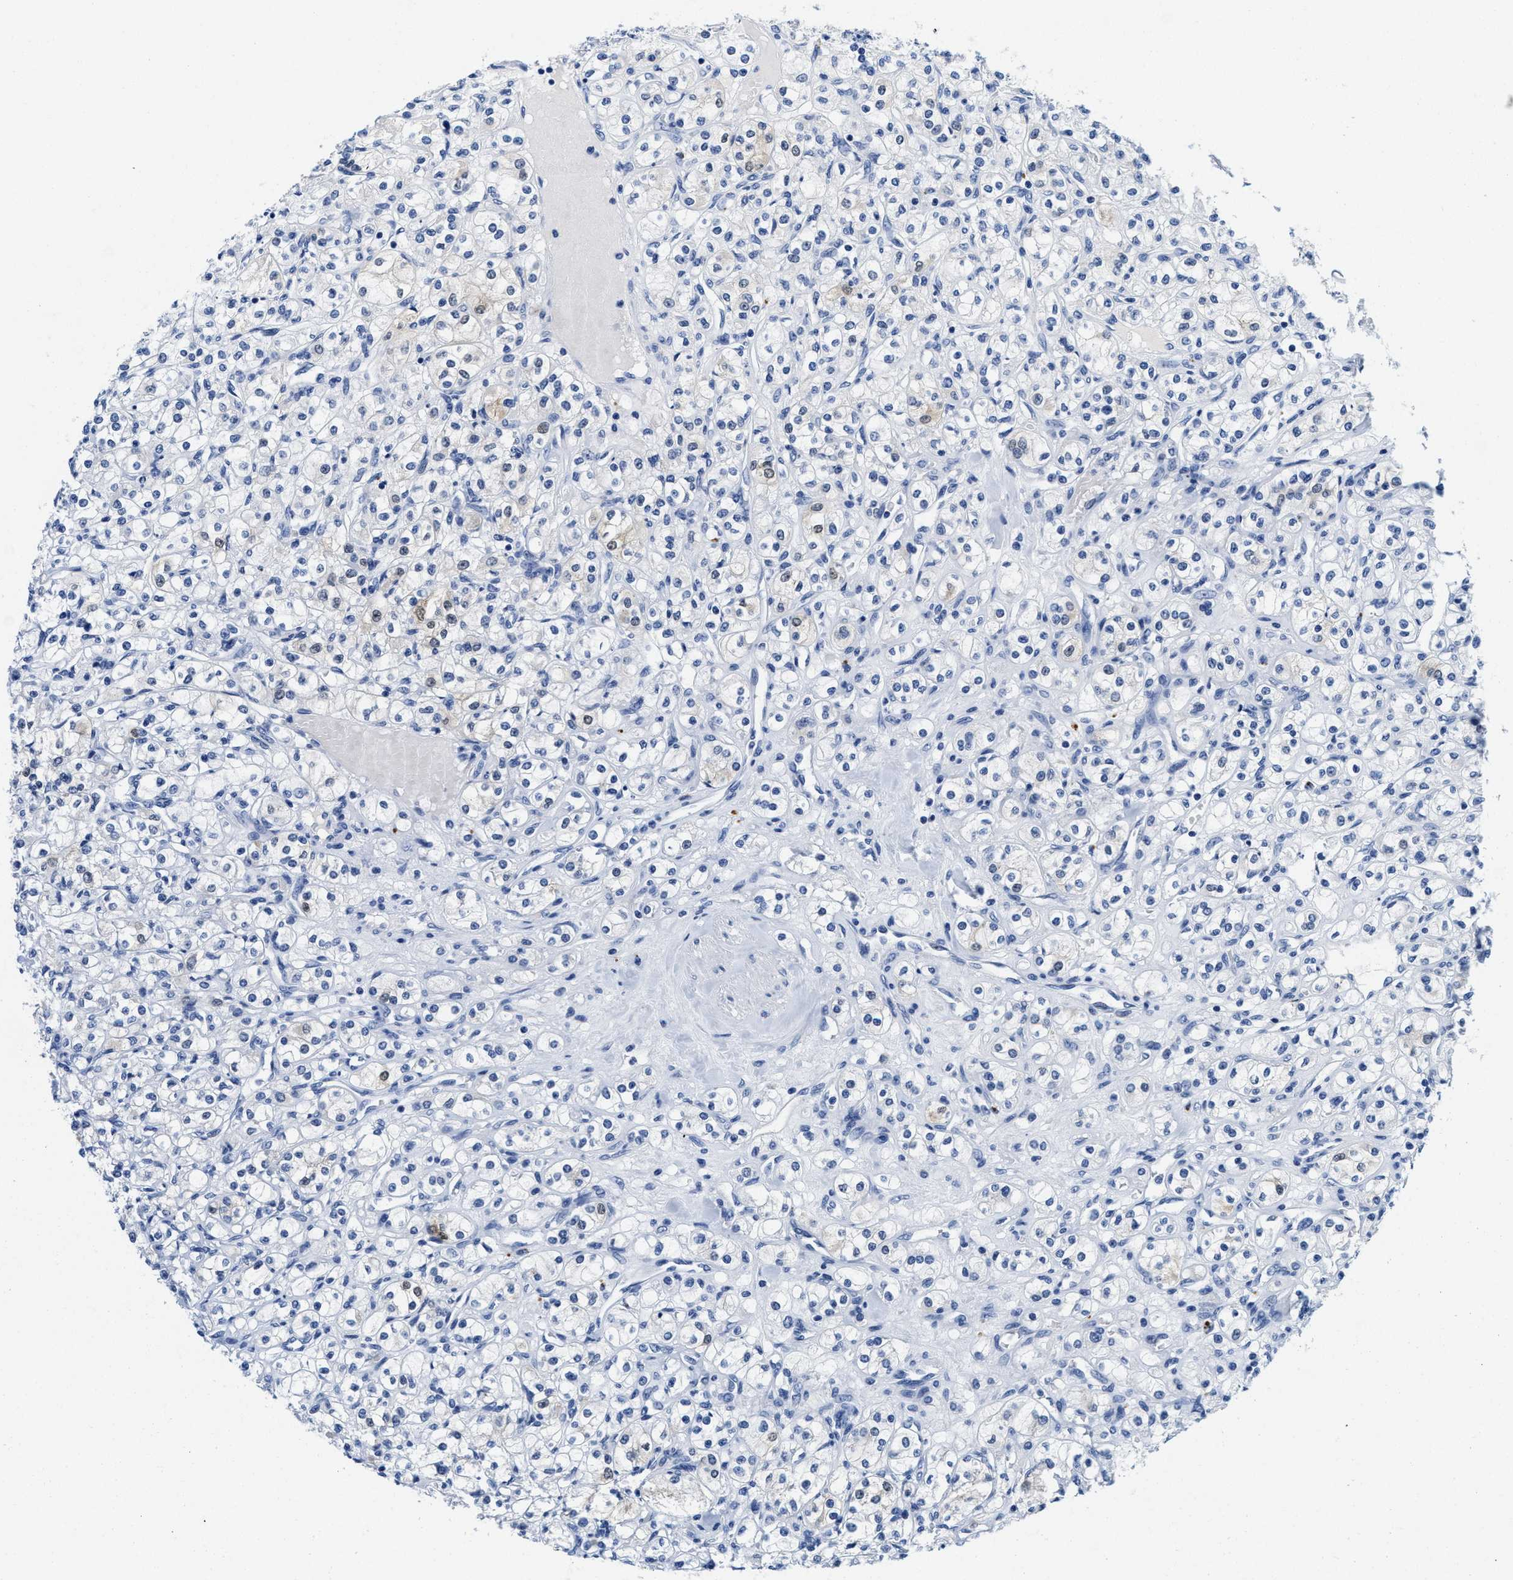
{"staining": {"intensity": "negative", "quantity": "none", "location": "none"}, "tissue": "renal cancer", "cell_type": "Tumor cells", "image_type": "cancer", "snomed": [{"axis": "morphology", "description": "Adenocarcinoma, NOS"}, {"axis": "topography", "description": "Kidney"}], "caption": "An IHC image of renal adenocarcinoma is shown. There is no staining in tumor cells of renal adenocarcinoma.", "gene": "TTC3", "patient": {"sex": "male", "age": 77}}